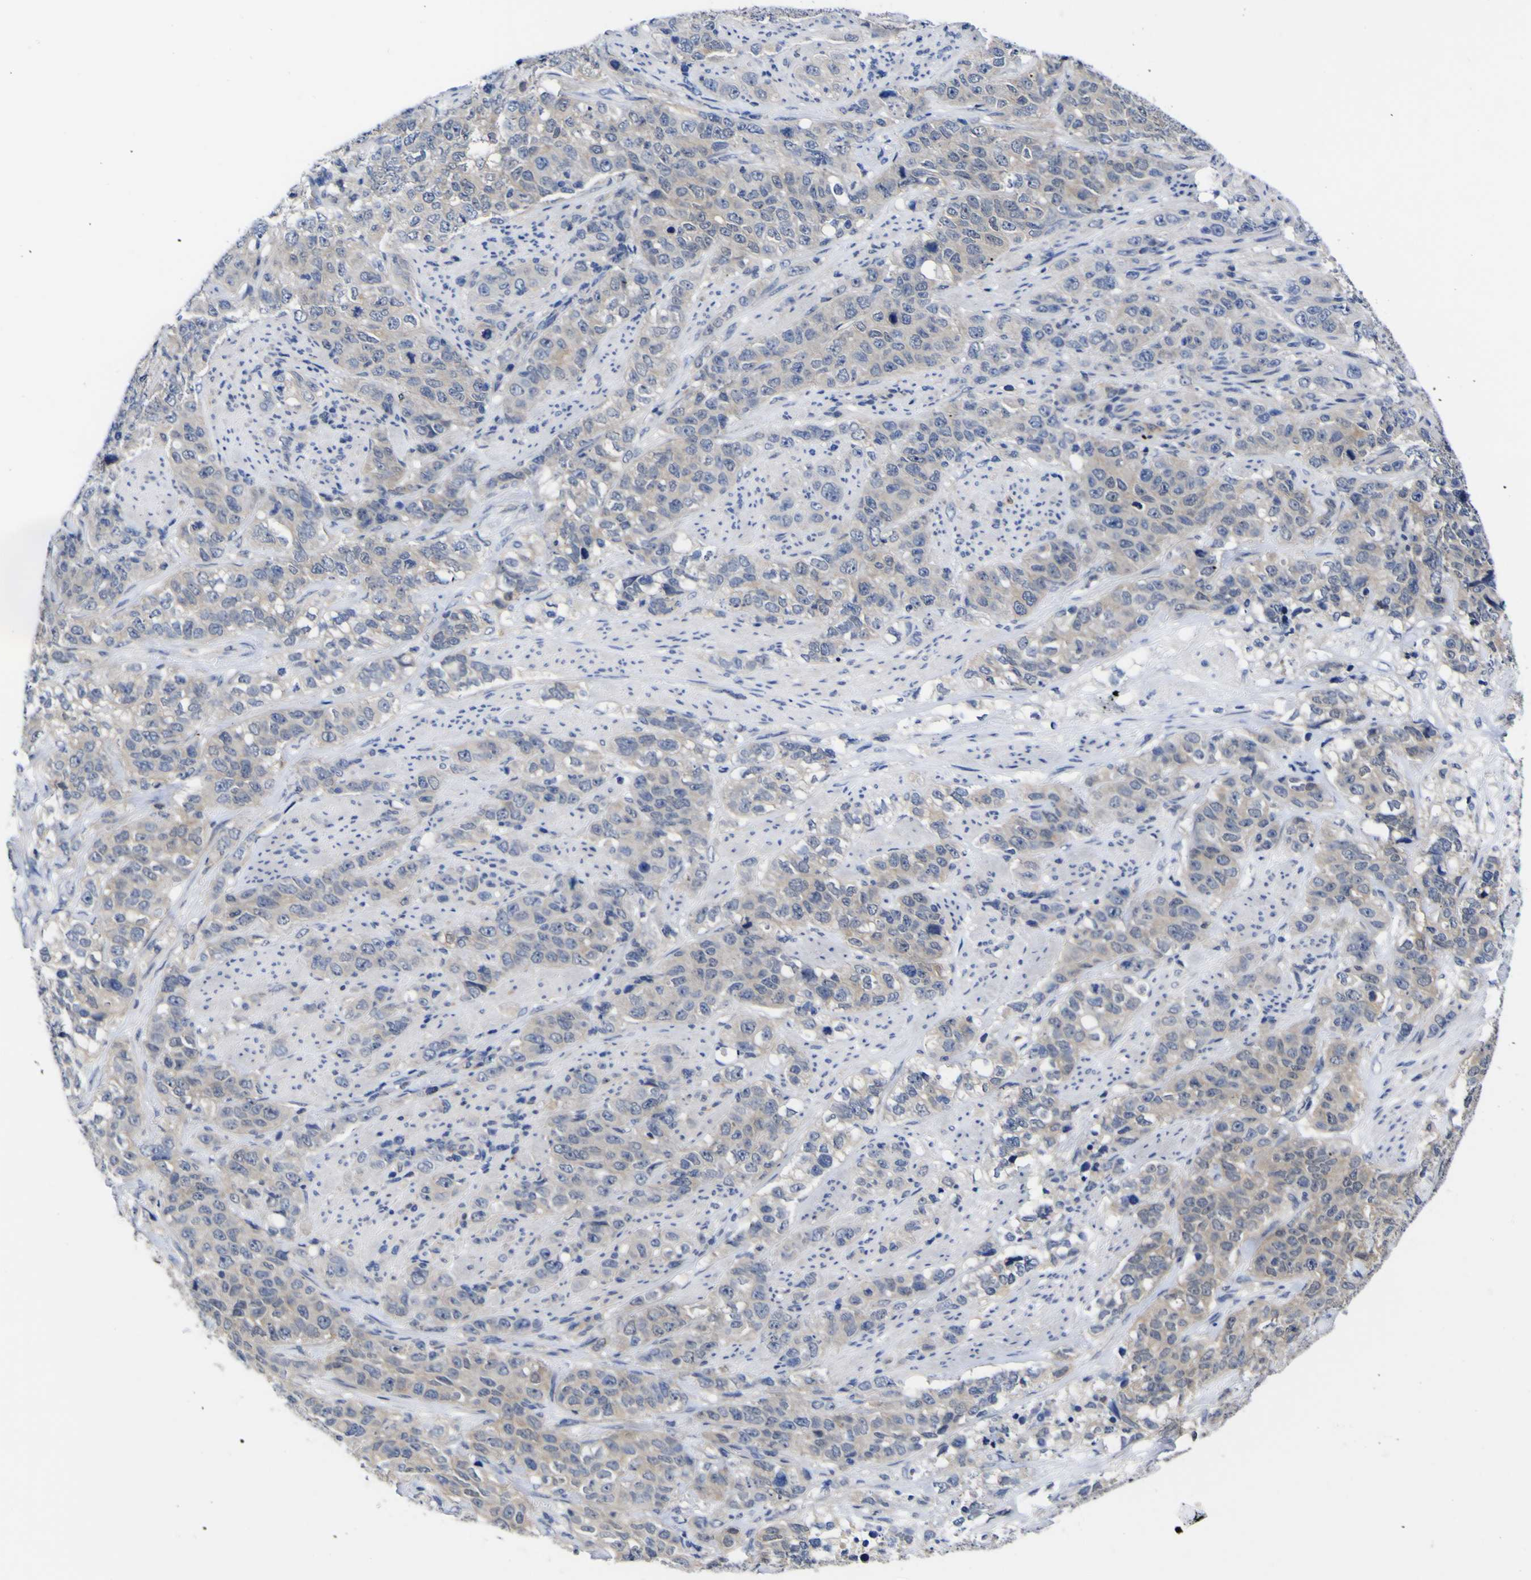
{"staining": {"intensity": "weak", "quantity": "25%-75%", "location": "cytoplasmic/membranous"}, "tissue": "stomach cancer", "cell_type": "Tumor cells", "image_type": "cancer", "snomed": [{"axis": "morphology", "description": "Adenocarcinoma, NOS"}, {"axis": "topography", "description": "Stomach"}], "caption": "Stomach cancer was stained to show a protein in brown. There is low levels of weak cytoplasmic/membranous staining in about 25%-75% of tumor cells.", "gene": "CASP6", "patient": {"sex": "male", "age": 48}}